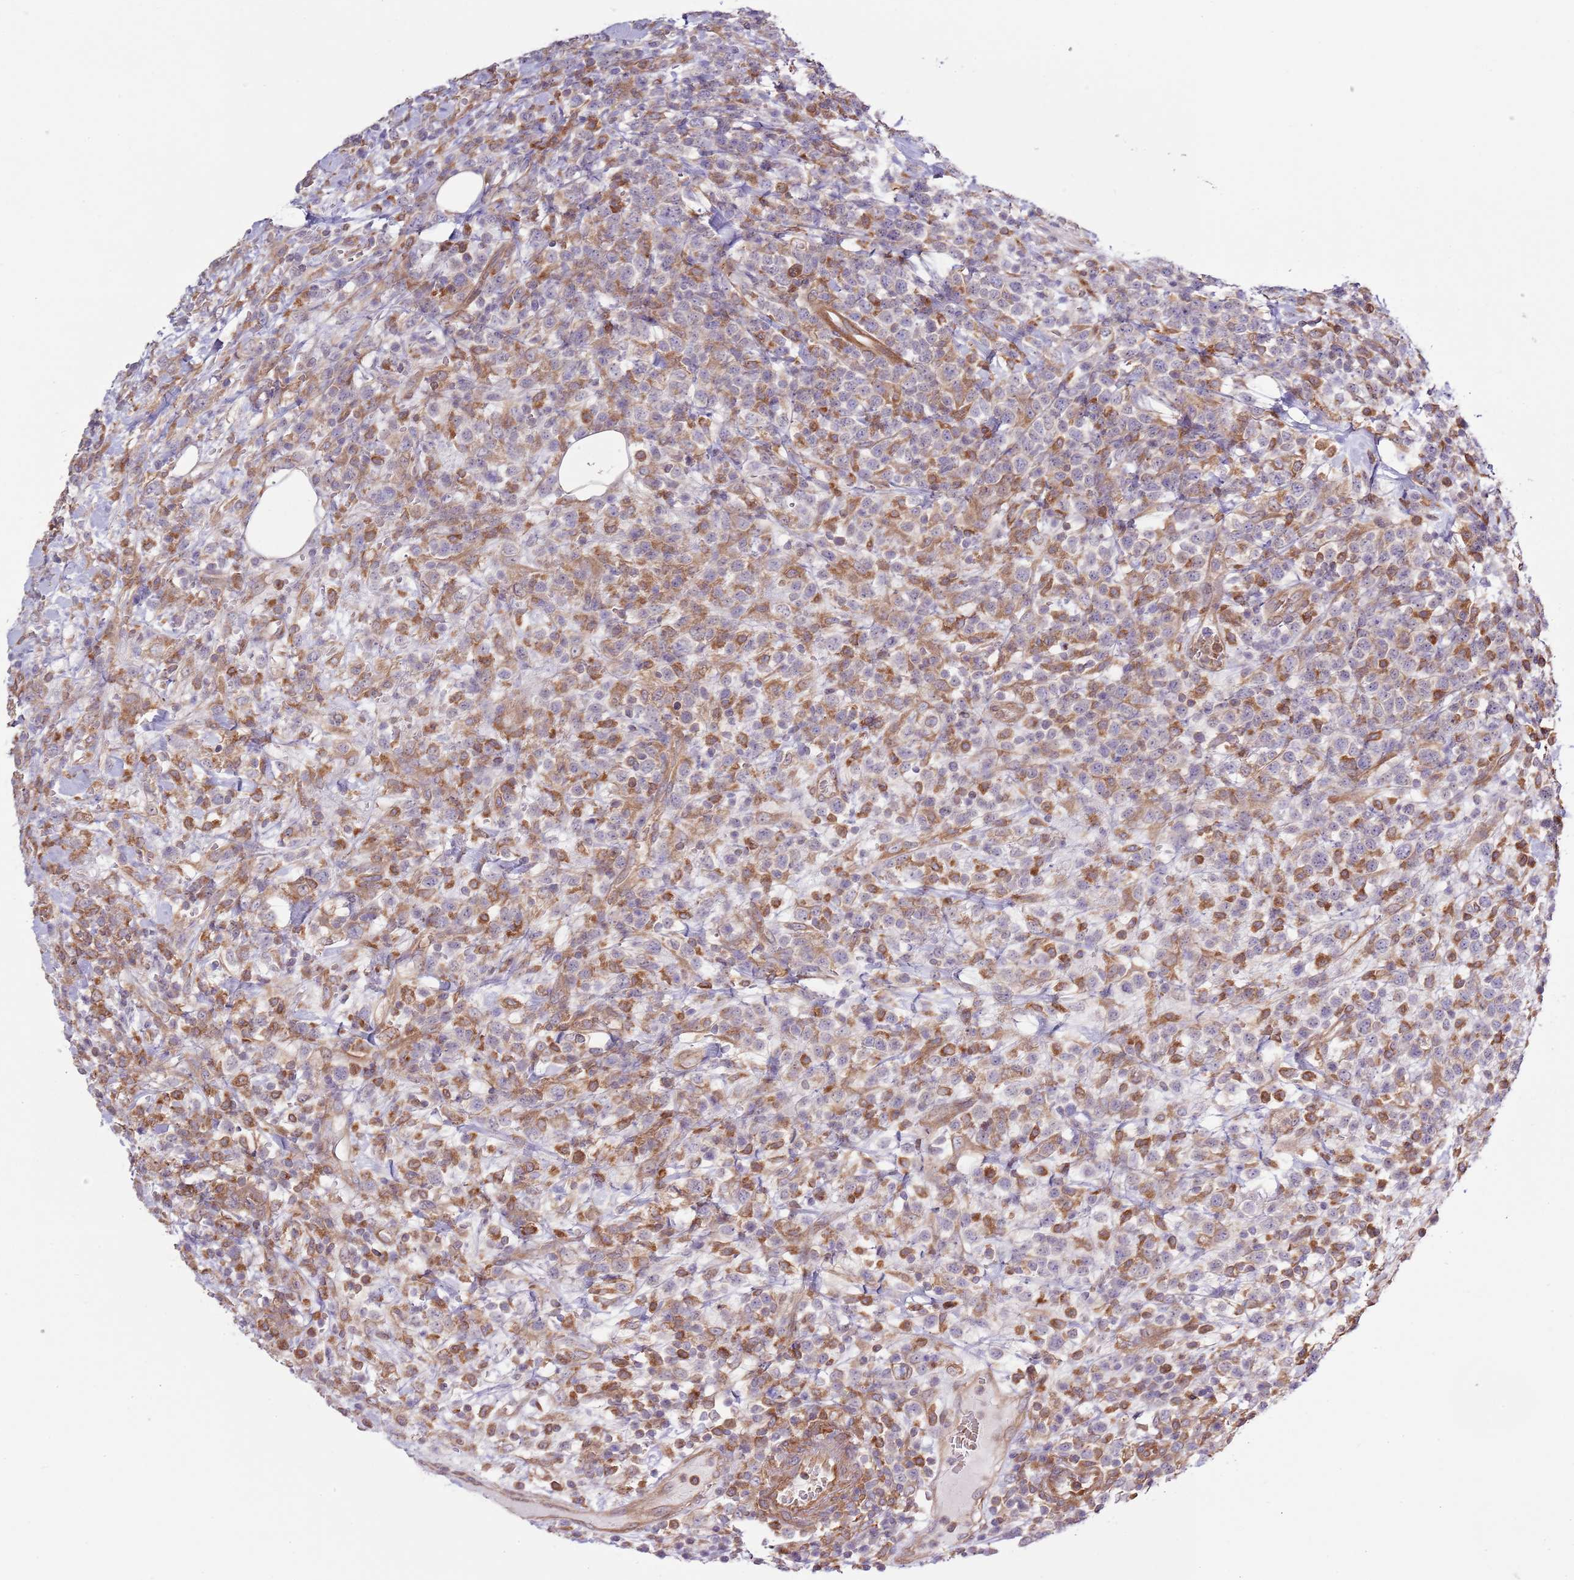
{"staining": {"intensity": "negative", "quantity": "none", "location": "none"}, "tissue": "lymphoma", "cell_type": "Tumor cells", "image_type": "cancer", "snomed": [{"axis": "morphology", "description": "Malignant lymphoma, non-Hodgkin's type, High grade"}, {"axis": "topography", "description": "Colon"}], "caption": "The IHC image has no significant staining in tumor cells of lymphoma tissue.", "gene": "LPIN2", "patient": {"sex": "female", "age": 53}}